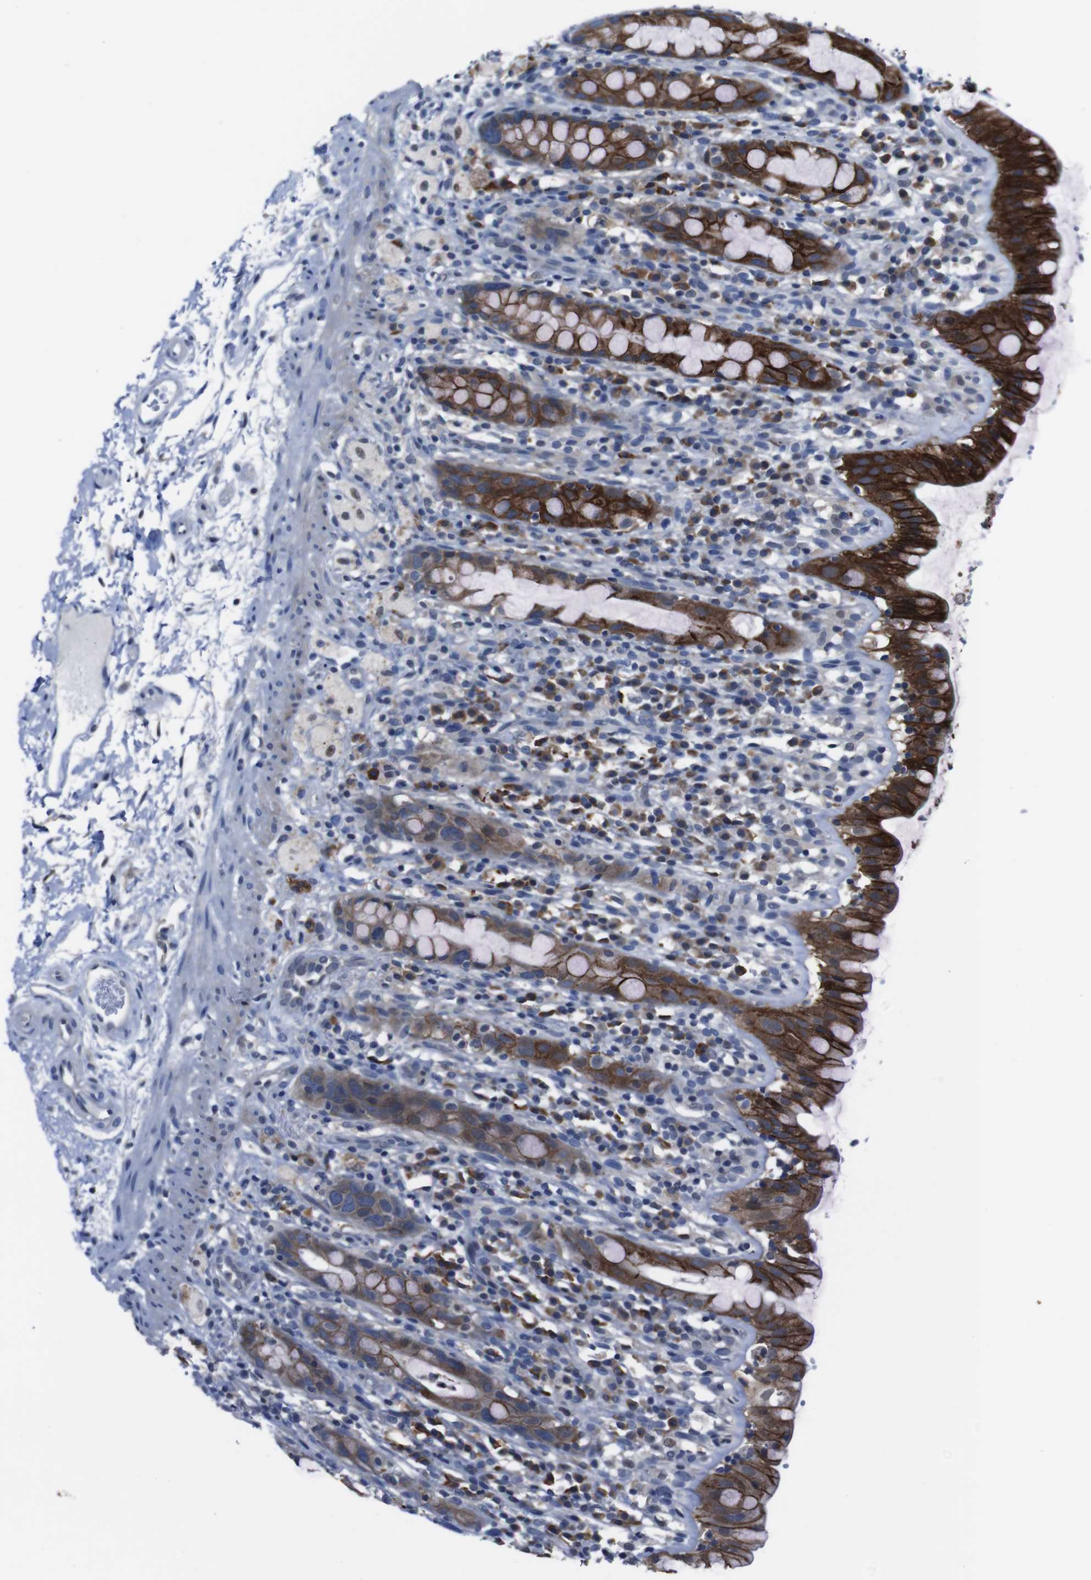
{"staining": {"intensity": "strong", "quantity": "25%-75%", "location": "cytoplasmic/membranous"}, "tissue": "rectum", "cell_type": "Glandular cells", "image_type": "normal", "snomed": [{"axis": "morphology", "description": "Normal tissue, NOS"}, {"axis": "topography", "description": "Rectum"}], "caption": "Strong cytoplasmic/membranous protein positivity is present in about 25%-75% of glandular cells in rectum. The staining is performed using DAB (3,3'-diaminobenzidine) brown chromogen to label protein expression. The nuclei are counter-stained blue using hematoxylin.", "gene": "SEMA4B", "patient": {"sex": "male", "age": 44}}